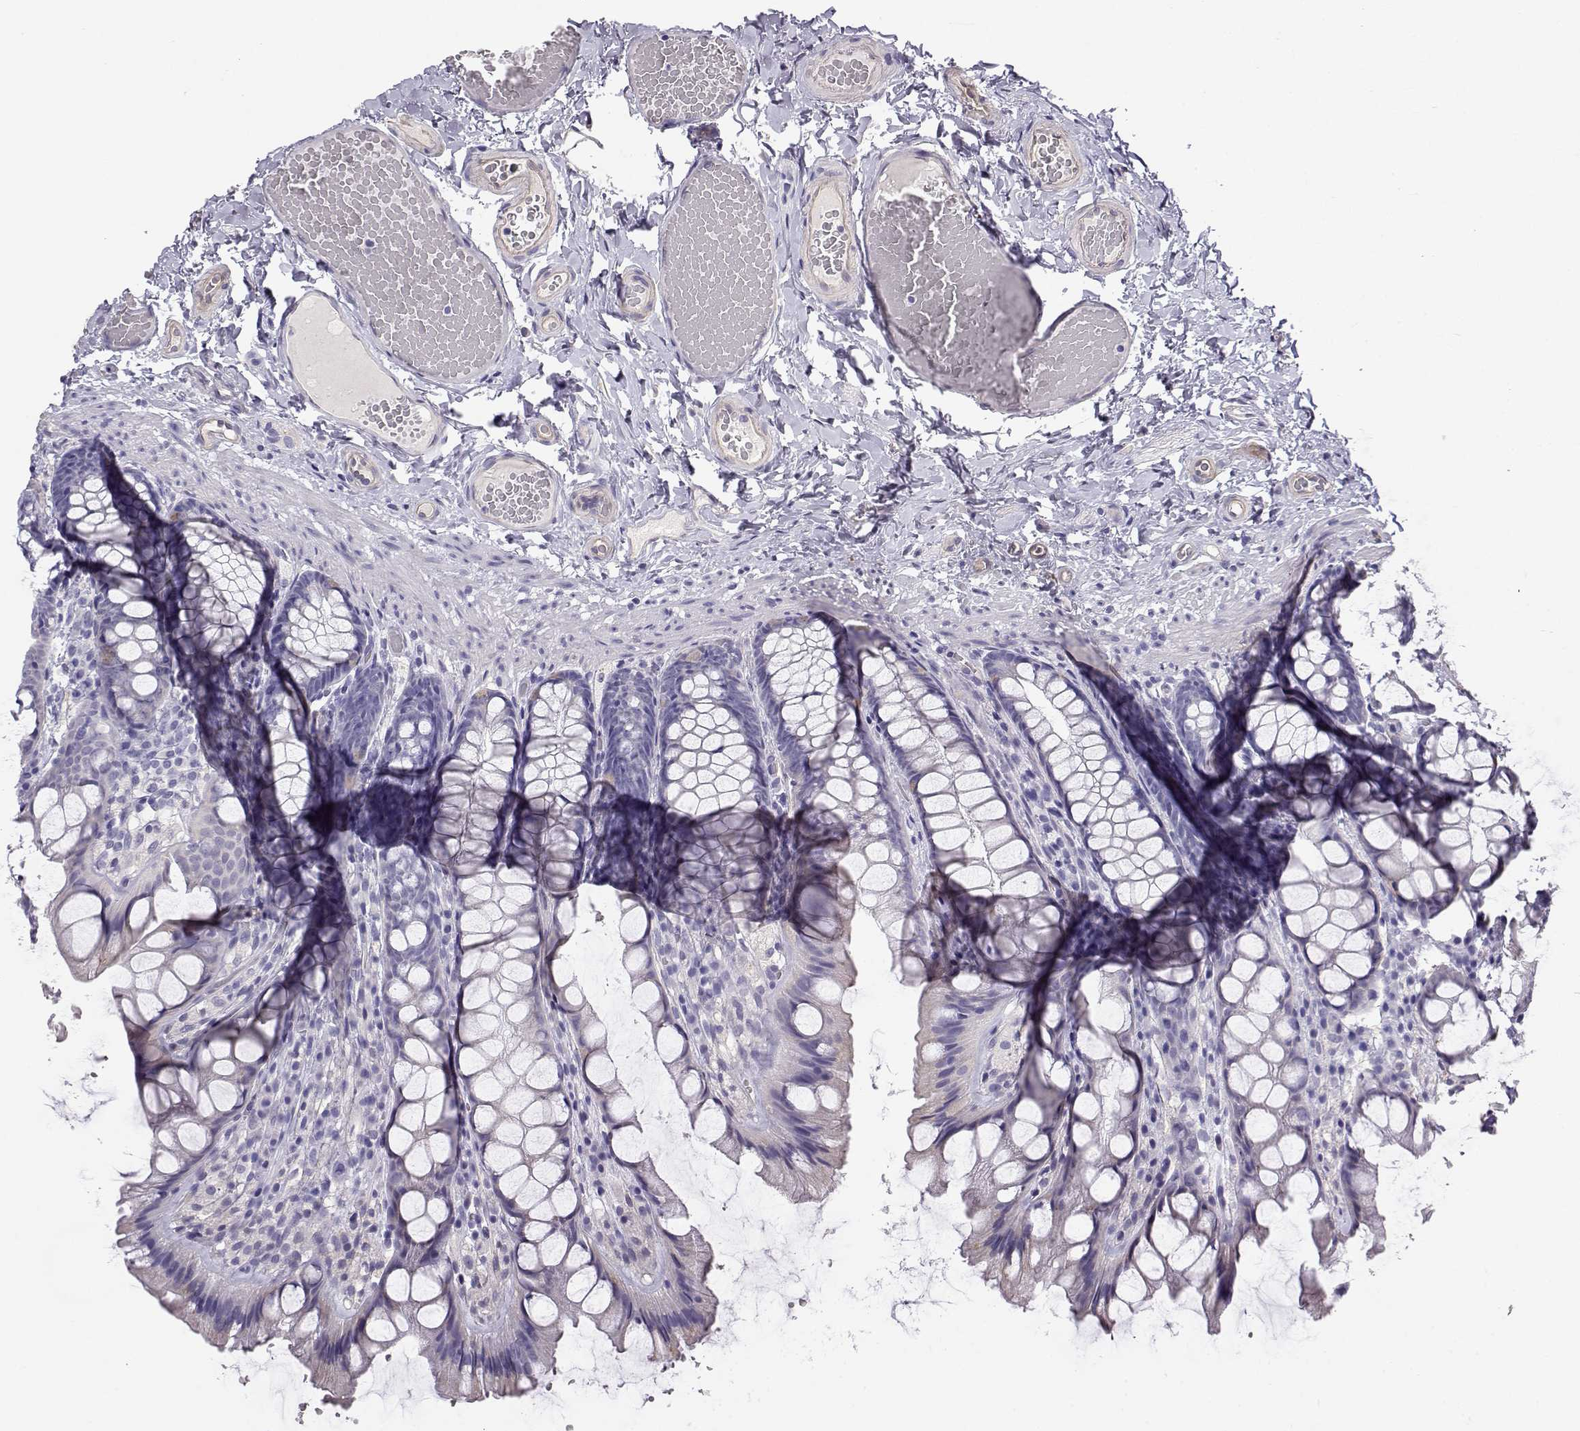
{"staining": {"intensity": "weak", "quantity": "<25%", "location": "cytoplasmic/membranous"}, "tissue": "colon", "cell_type": "Endothelial cells", "image_type": "normal", "snomed": [{"axis": "morphology", "description": "Normal tissue, NOS"}, {"axis": "topography", "description": "Colon"}], "caption": "DAB (3,3'-diaminobenzidine) immunohistochemical staining of normal human colon shows no significant expression in endothelial cells.", "gene": "ENDOU", "patient": {"sex": "male", "age": 47}}